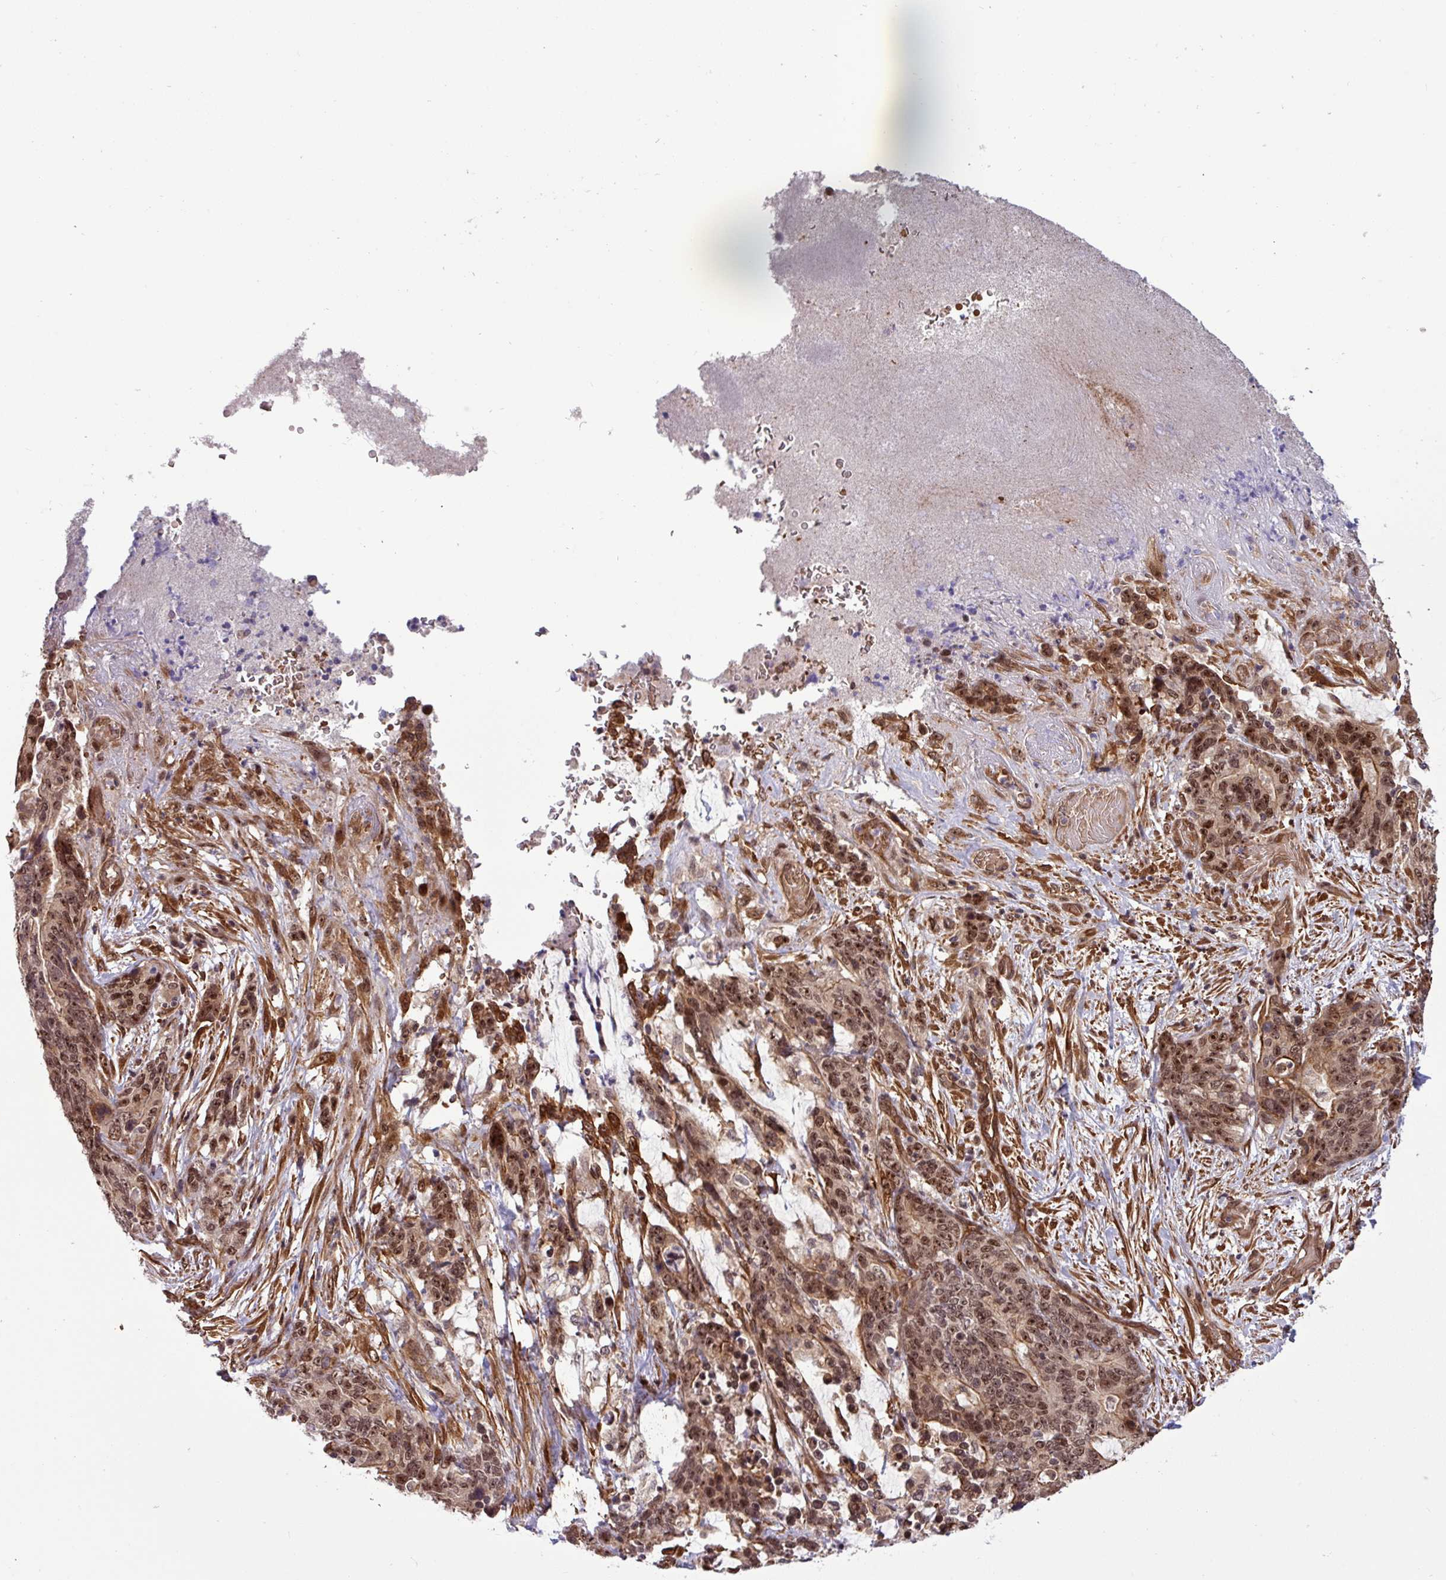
{"staining": {"intensity": "moderate", "quantity": ">75%", "location": "cytoplasmic/membranous,nuclear"}, "tissue": "stomach cancer", "cell_type": "Tumor cells", "image_type": "cancer", "snomed": [{"axis": "morphology", "description": "Normal tissue, NOS"}, {"axis": "morphology", "description": "Adenocarcinoma, NOS"}, {"axis": "topography", "description": "Stomach"}], "caption": "Human adenocarcinoma (stomach) stained for a protein (brown) exhibits moderate cytoplasmic/membranous and nuclear positive positivity in about >75% of tumor cells.", "gene": "C7orf50", "patient": {"sex": "female", "age": 64}}